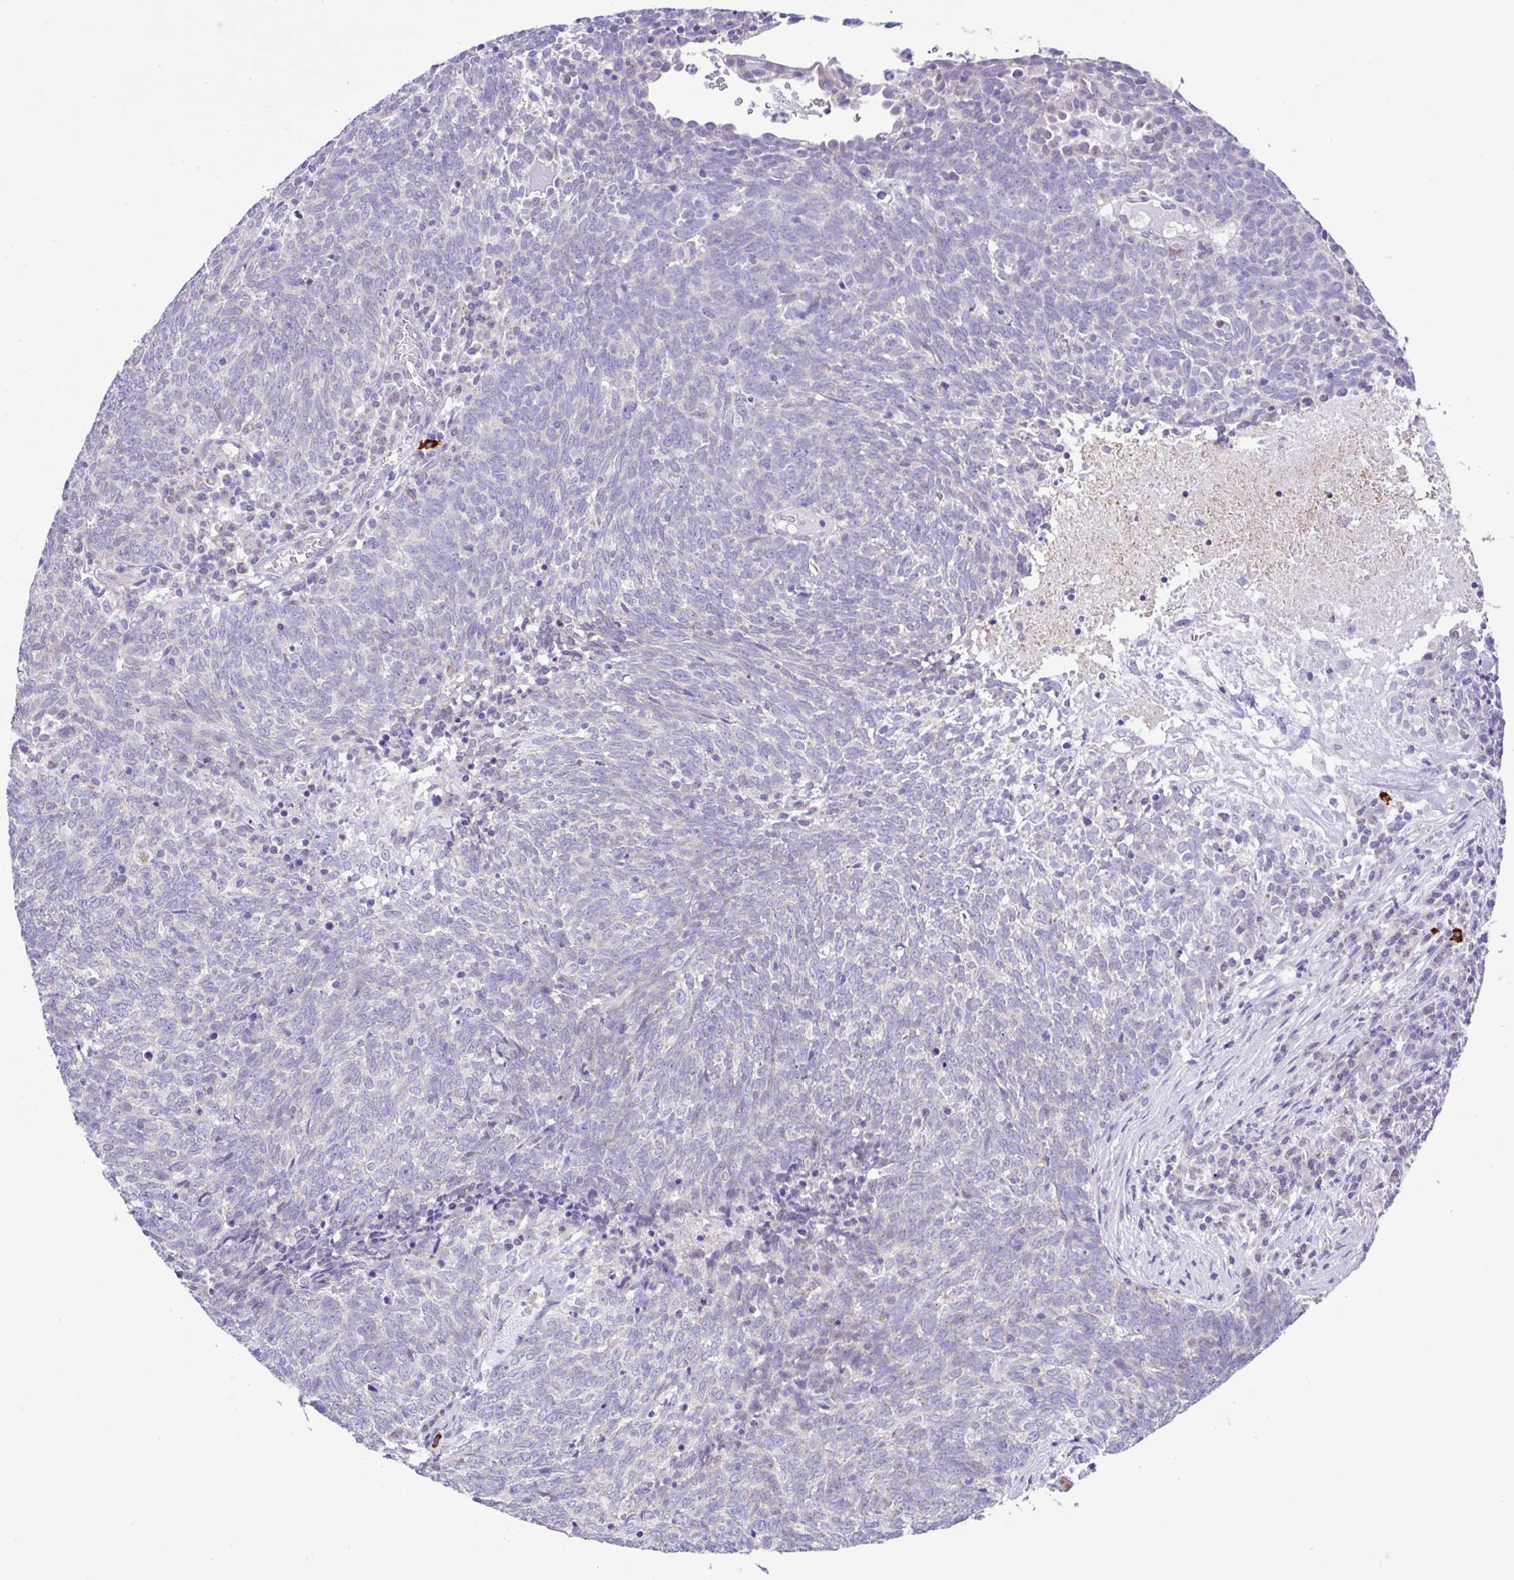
{"staining": {"intensity": "negative", "quantity": "none", "location": "none"}, "tissue": "lung cancer", "cell_type": "Tumor cells", "image_type": "cancer", "snomed": [{"axis": "morphology", "description": "Squamous cell carcinoma, NOS"}, {"axis": "topography", "description": "Lung"}], "caption": "Tumor cells are negative for protein expression in human squamous cell carcinoma (lung).", "gene": "NDUFS2", "patient": {"sex": "female", "age": 72}}